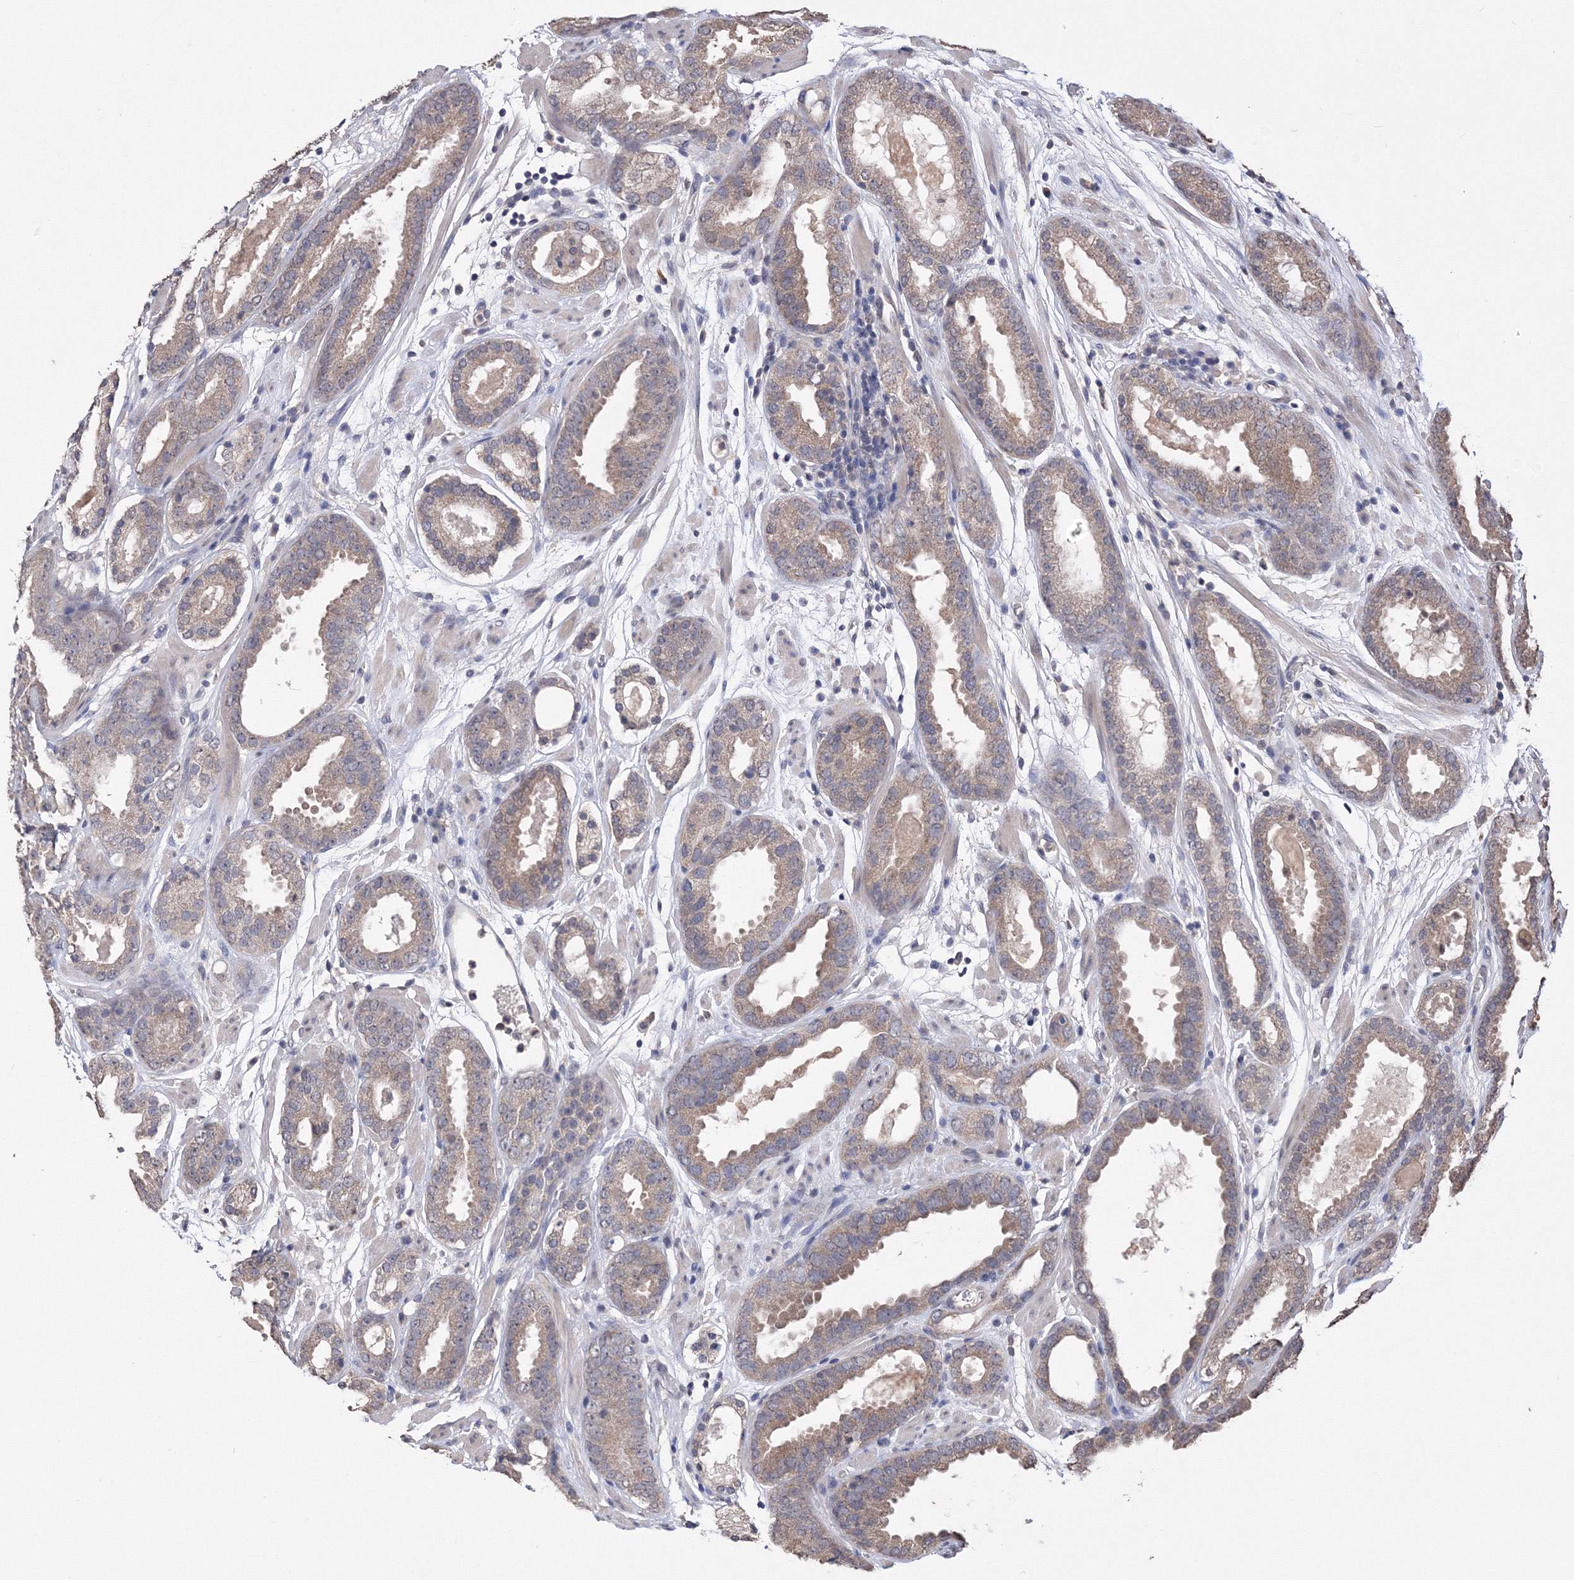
{"staining": {"intensity": "weak", "quantity": ">75%", "location": "cytoplasmic/membranous"}, "tissue": "prostate cancer", "cell_type": "Tumor cells", "image_type": "cancer", "snomed": [{"axis": "morphology", "description": "Adenocarcinoma, Low grade"}, {"axis": "topography", "description": "Prostate"}], "caption": "Immunohistochemical staining of human prostate cancer (low-grade adenocarcinoma) reveals low levels of weak cytoplasmic/membranous expression in about >75% of tumor cells. (DAB (3,3'-diaminobenzidine) IHC, brown staining for protein, blue staining for nuclei).", "gene": "GPN1", "patient": {"sex": "male", "age": 69}}